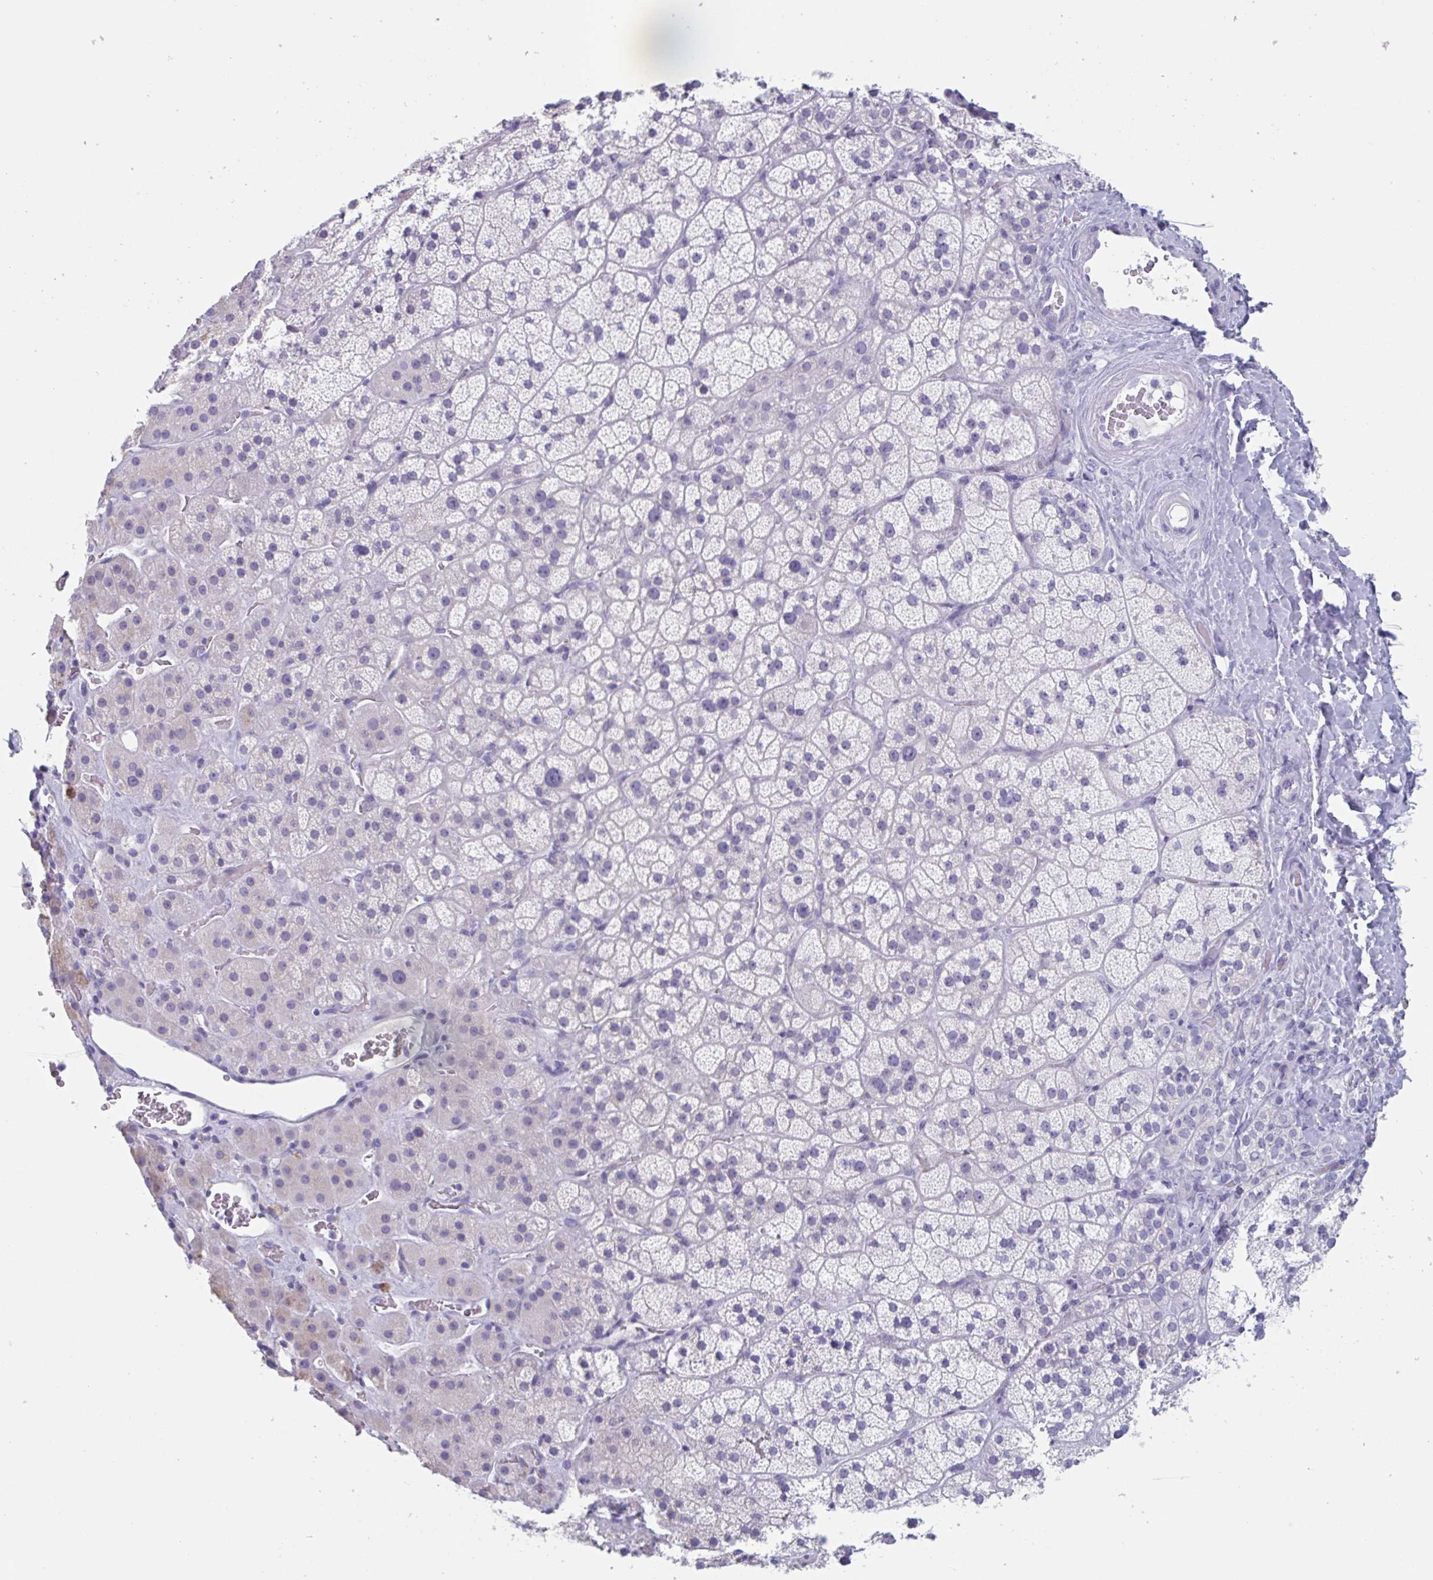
{"staining": {"intensity": "negative", "quantity": "none", "location": "none"}, "tissue": "adrenal gland", "cell_type": "Glandular cells", "image_type": "normal", "snomed": [{"axis": "morphology", "description": "Normal tissue, NOS"}, {"axis": "topography", "description": "Adrenal gland"}], "caption": "A micrograph of human adrenal gland is negative for staining in glandular cells. (Stains: DAB immunohistochemistry (IHC) with hematoxylin counter stain, Microscopy: brightfield microscopy at high magnification).", "gene": "HSD11B2", "patient": {"sex": "male", "age": 57}}